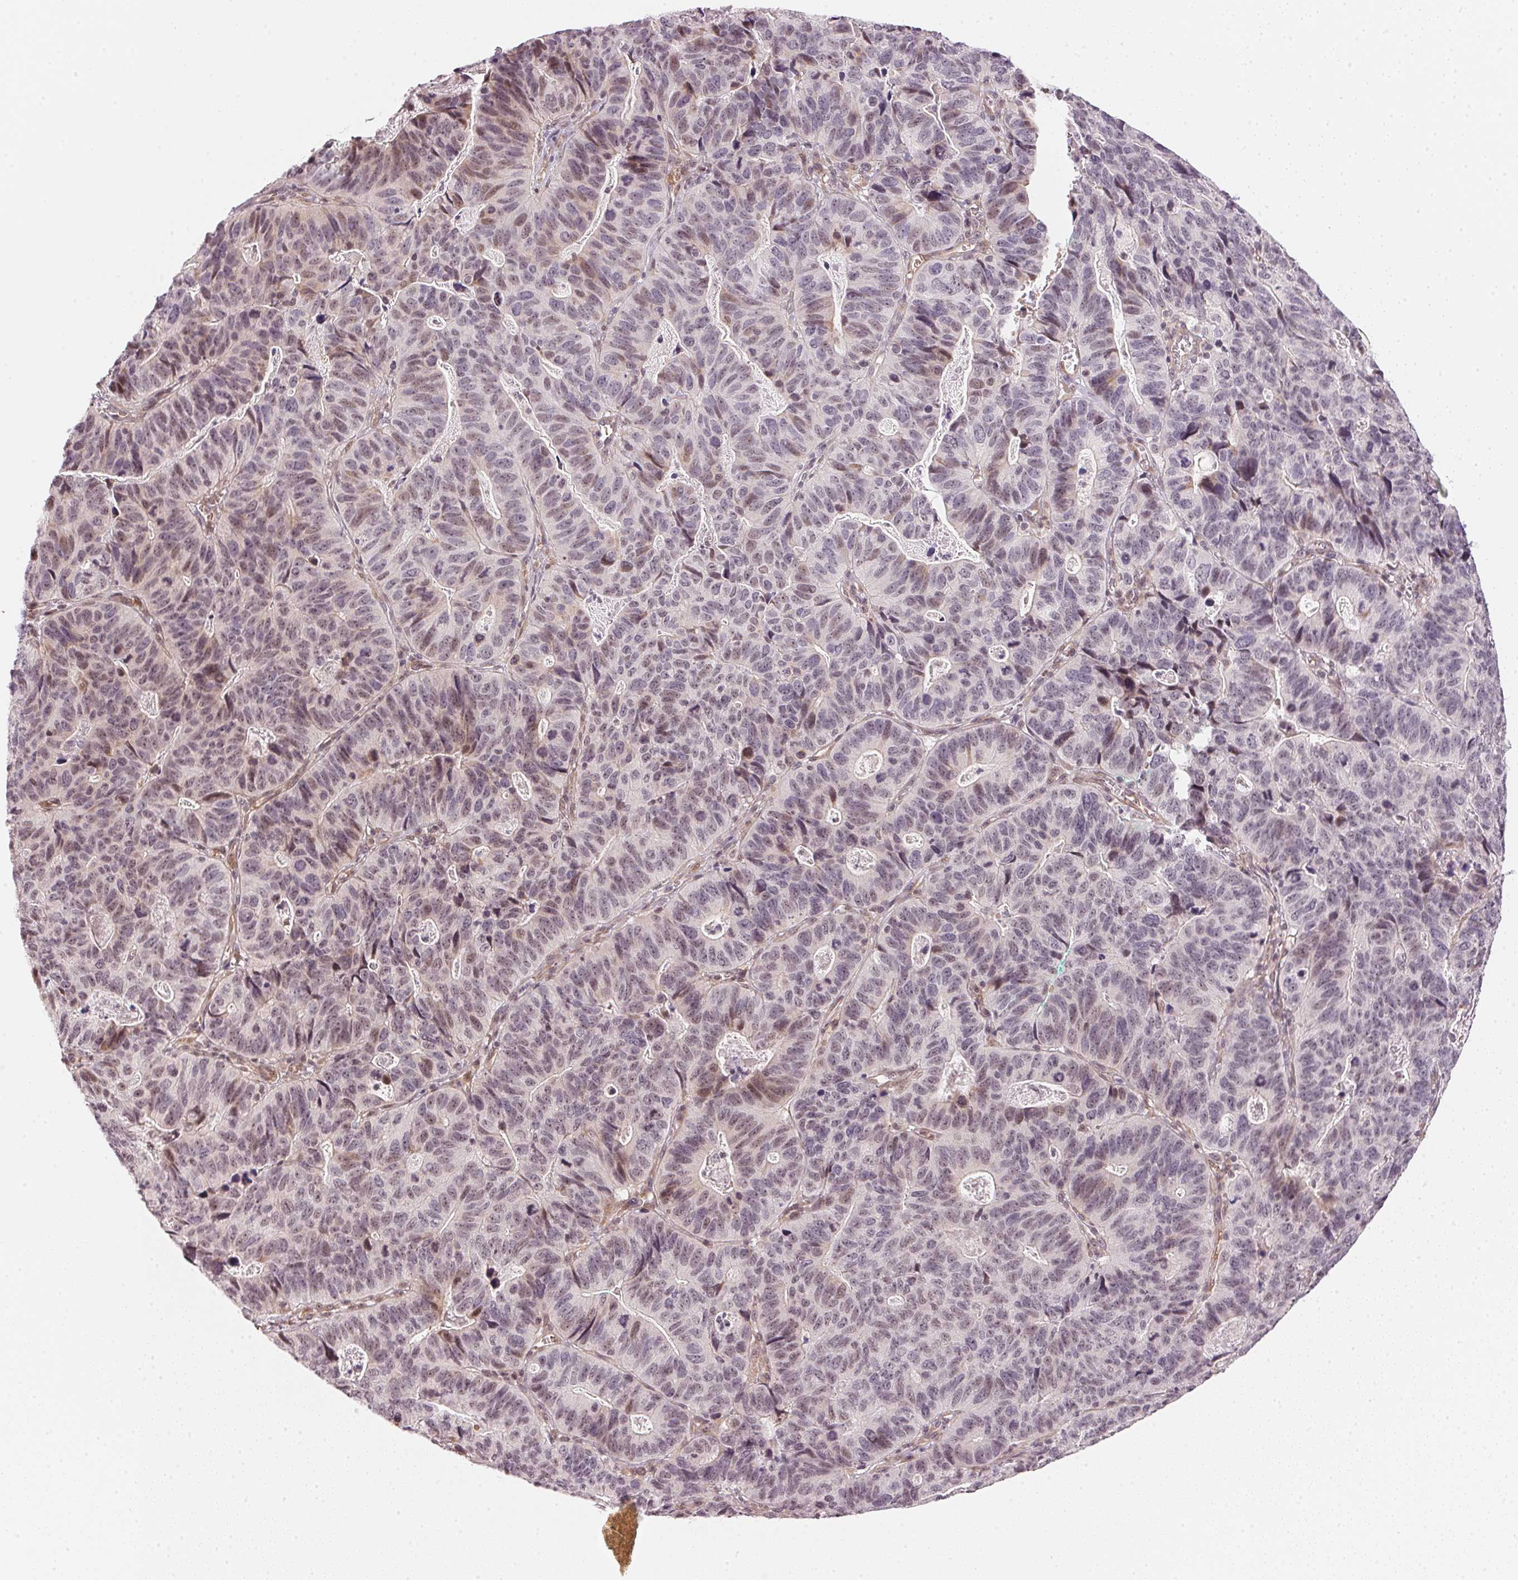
{"staining": {"intensity": "weak", "quantity": "25%-75%", "location": "nuclear"}, "tissue": "stomach cancer", "cell_type": "Tumor cells", "image_type": "cancer", "snomed": [{"axis": "morphology", "description": "Adenocarcinoma, NOS"}, {"axis": "topography", "description": "Stomach, upper"}], "caption": "An image of adenocarcinoma (stomach) stained for a protein demonstrates weak nuclear brown staining in tumor cells.", "gene": "KAT6A", "patient": {"sex": "female", "age": 67}}